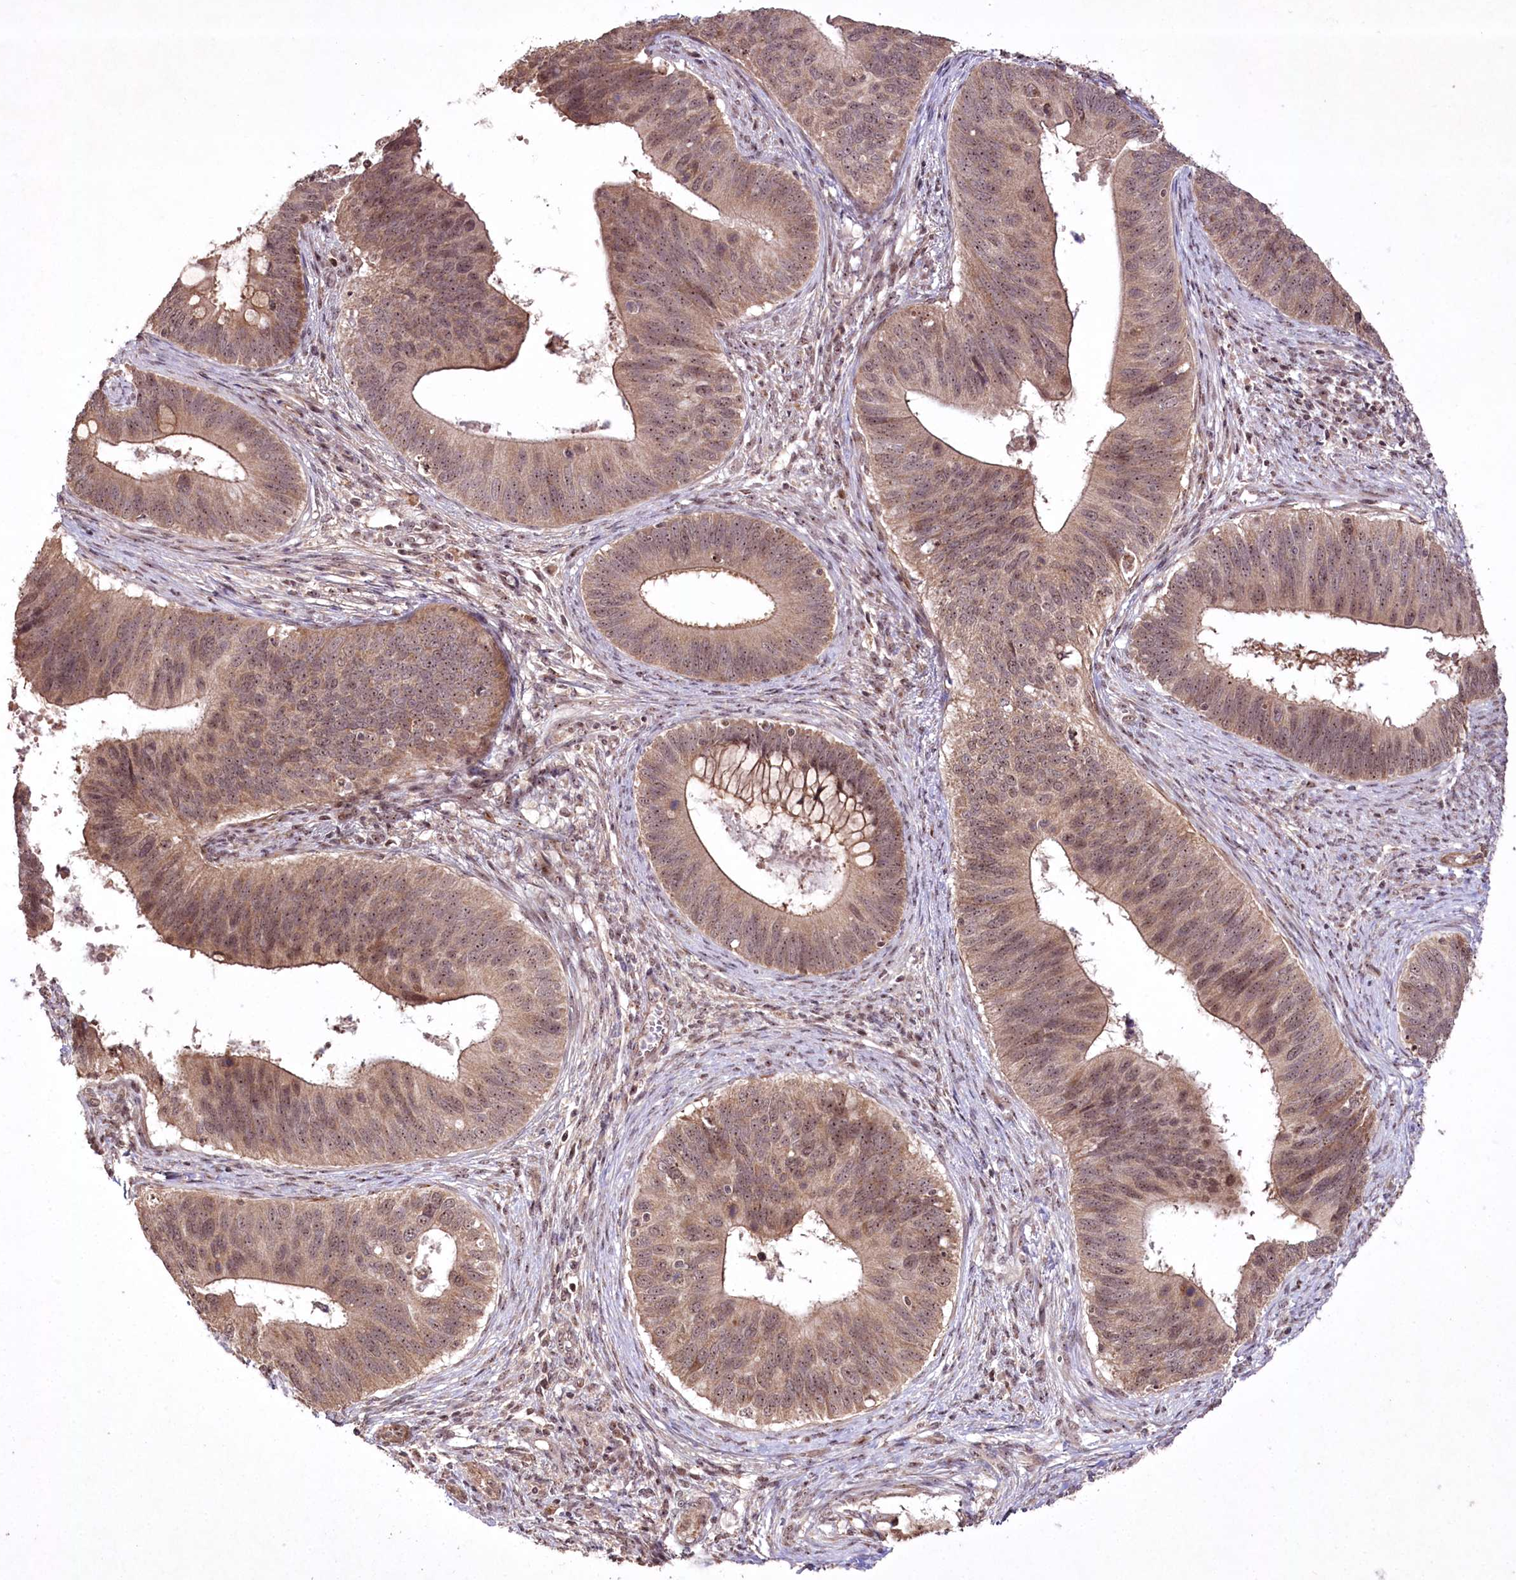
{"staining": {"intensity": "moderate", "quantity": ">75%", "location": "cytoplasmic/membranous,nuclear"}, "tissue": "cervical cancer", "cell_type": "Tumor cells", "image_type": "cancer", "snomed": [{"axis": "morphology", "description": "Adenocarcinoma, NOS"}, {"axis": "topography", "description": "Cervix"}], "caption": "Immunohistochemical staining of cervical adenocarcinoma exhibits medium levels of moderate cytoplasmic/membranous and nuclear expression in approximately >75% of tumor cells. (brown staining indicates protein expression, while blue staining denotes nuclei).", "gene": "CCDC59", "patient": {"sex": "female", "age": 42}}